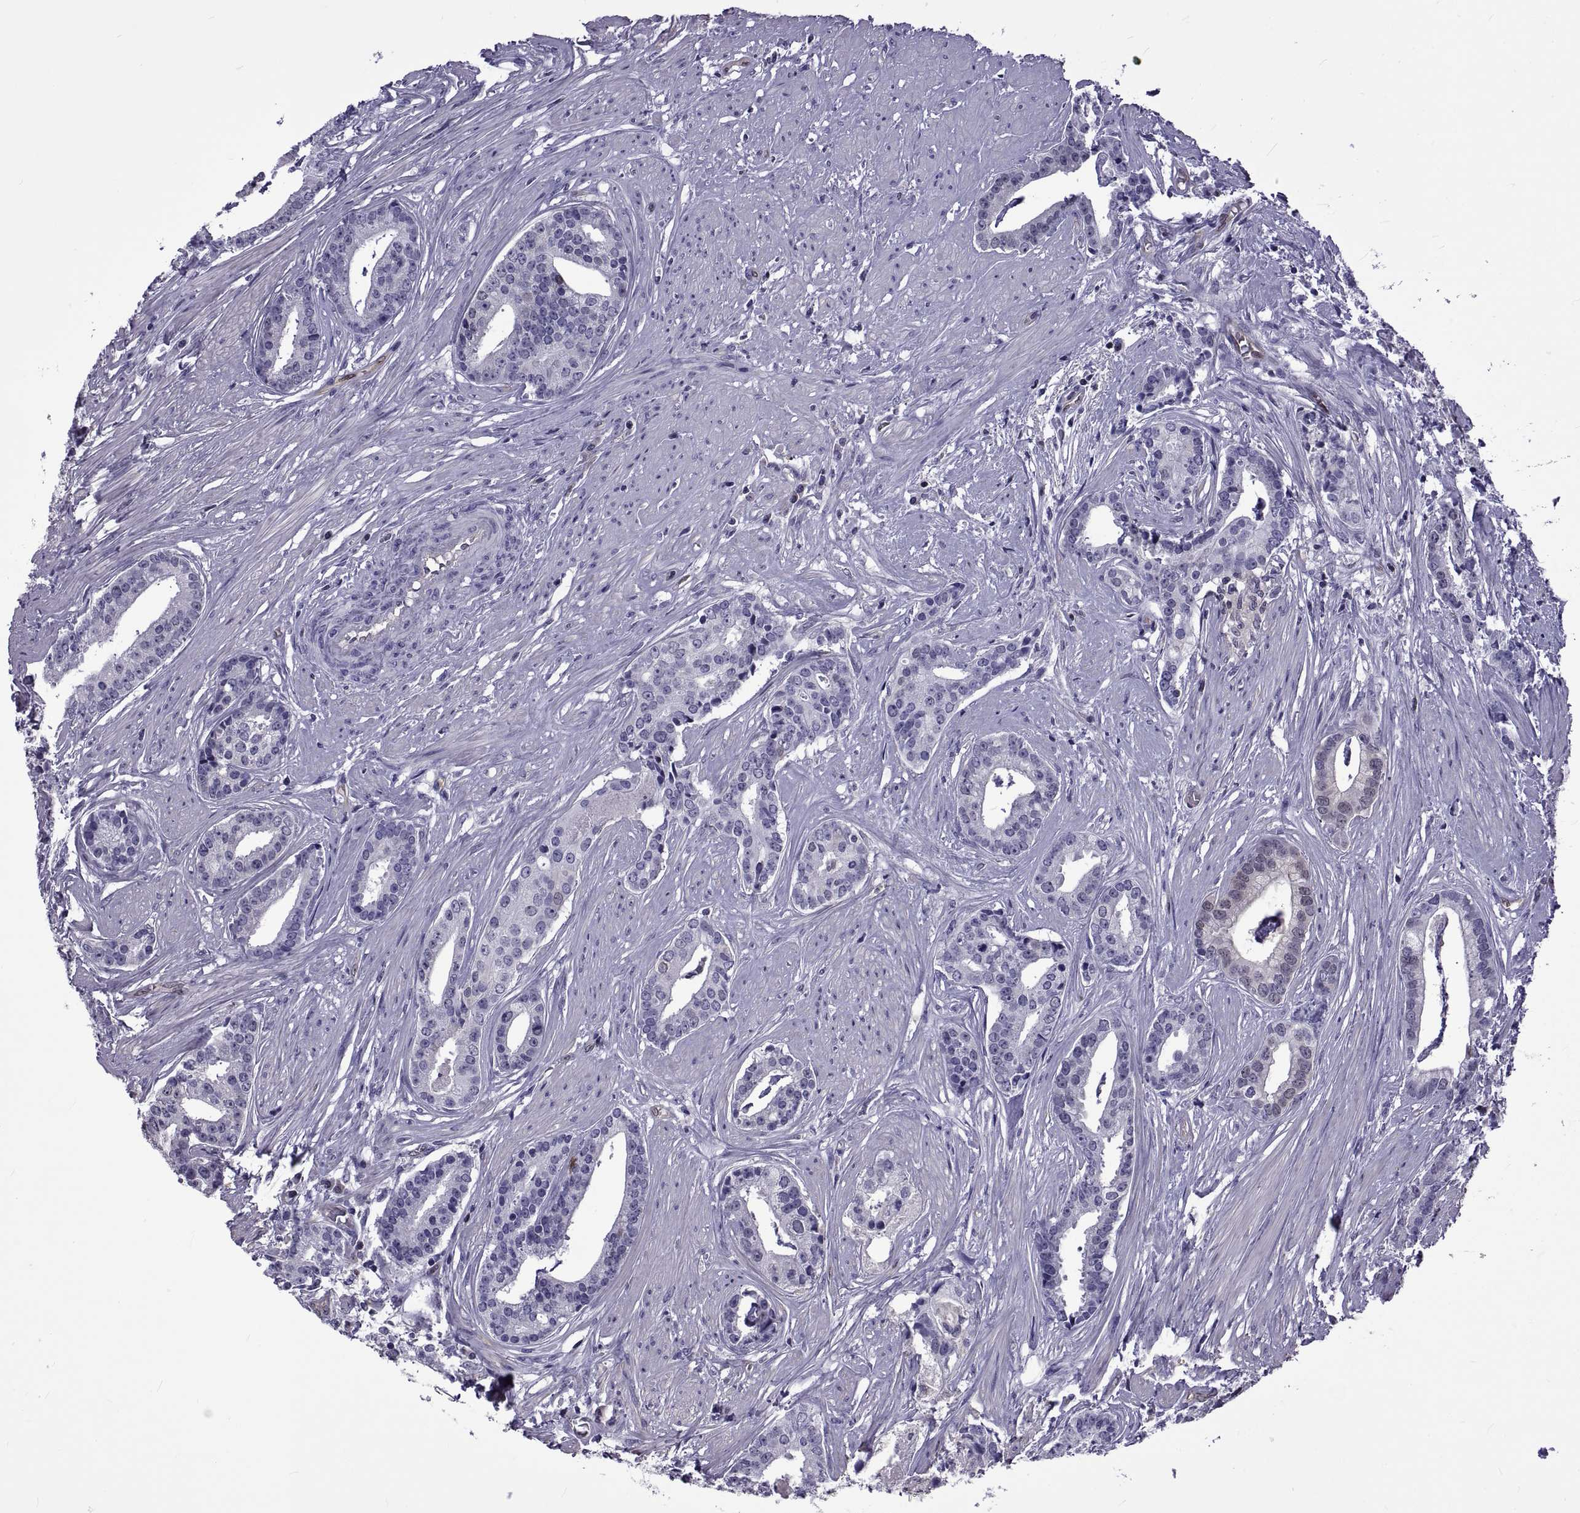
{"staining": {"intensity": "negative", "quantity": "none", "location": "none"}, "tissue": "prostate cancer", "cell_type": "Tumor cells", "image_type": "cancer", "snomed": [{"axis": "morphology", "description": "Adenocarcinoma, NOS"}, {"axis": "topography", "description": "Prostate and seminal vesicle, NOS"}, {"axis": "topography", "description": "Prostate"}], "caption": "Adenocarcinoma (prostate) was stained to show a protein in brown. There is no significant staining in tumor cells. The staining is performed using DAB (3,3'-diaminobenzidine) brown chromogen with nuclei counter-stained in using hematoxylin.", "gene": "LCN9", "patient": {"sex": "male", "age": 44}}